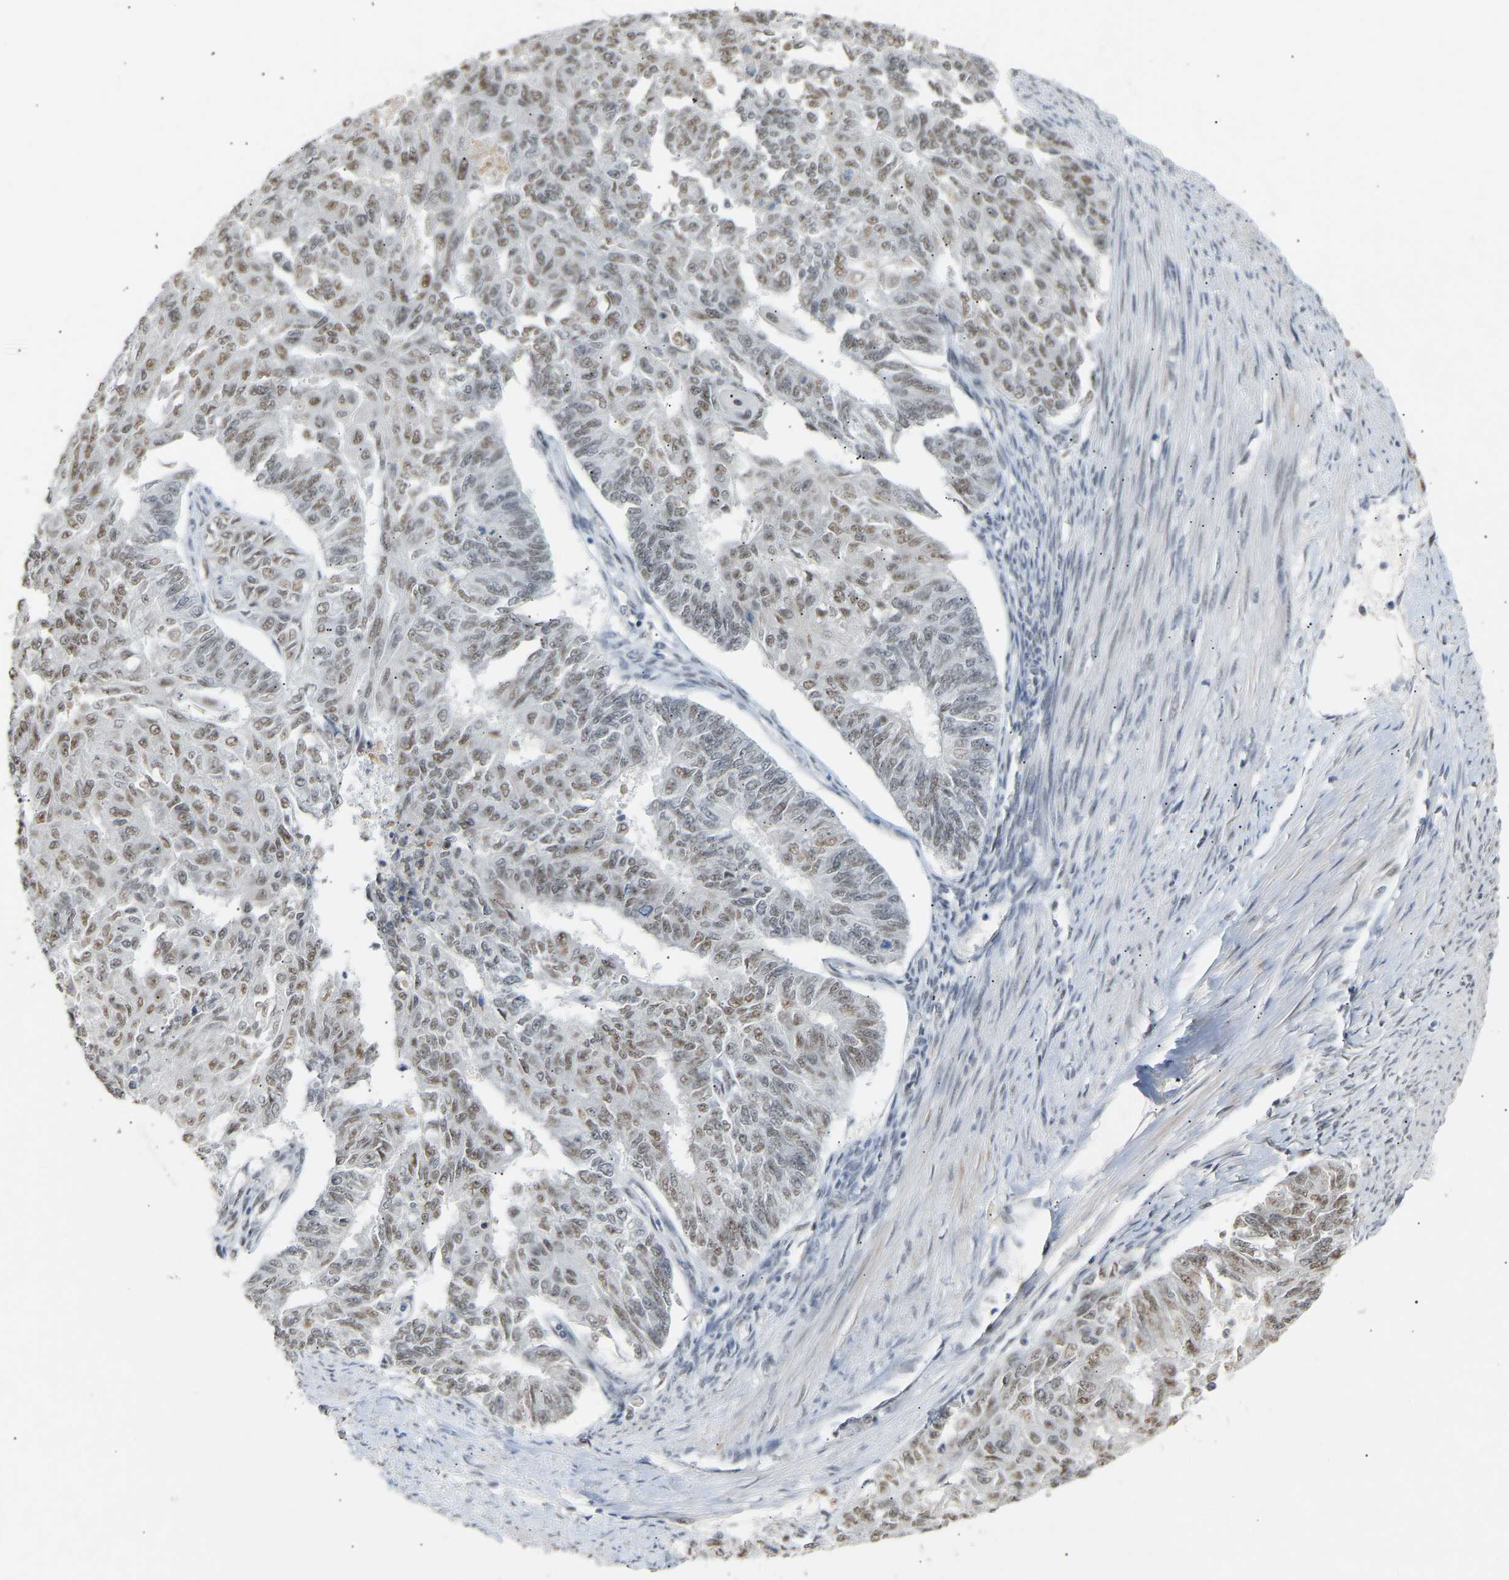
{"staining": {"intensity": "weak", "quantity": ">75%", "location": "nuclear"}, "tissue": "endometrial cancer", "cell_type": "Tumor cells", "image_type": "cancer", "snomed": [{"axis": "morphology", "description": "Adenocarcinoma, NOS"}, {"axis": "topography", "description": "Endometrium"}], "caption": "The histopathology image displays immunohistochemical staining of endometrial cancer. There is weak nuclear staining is seen in approximately >75% of tumor cells.", "gene": "NELFB", "patient": {"sex": "female", "age": 32}}